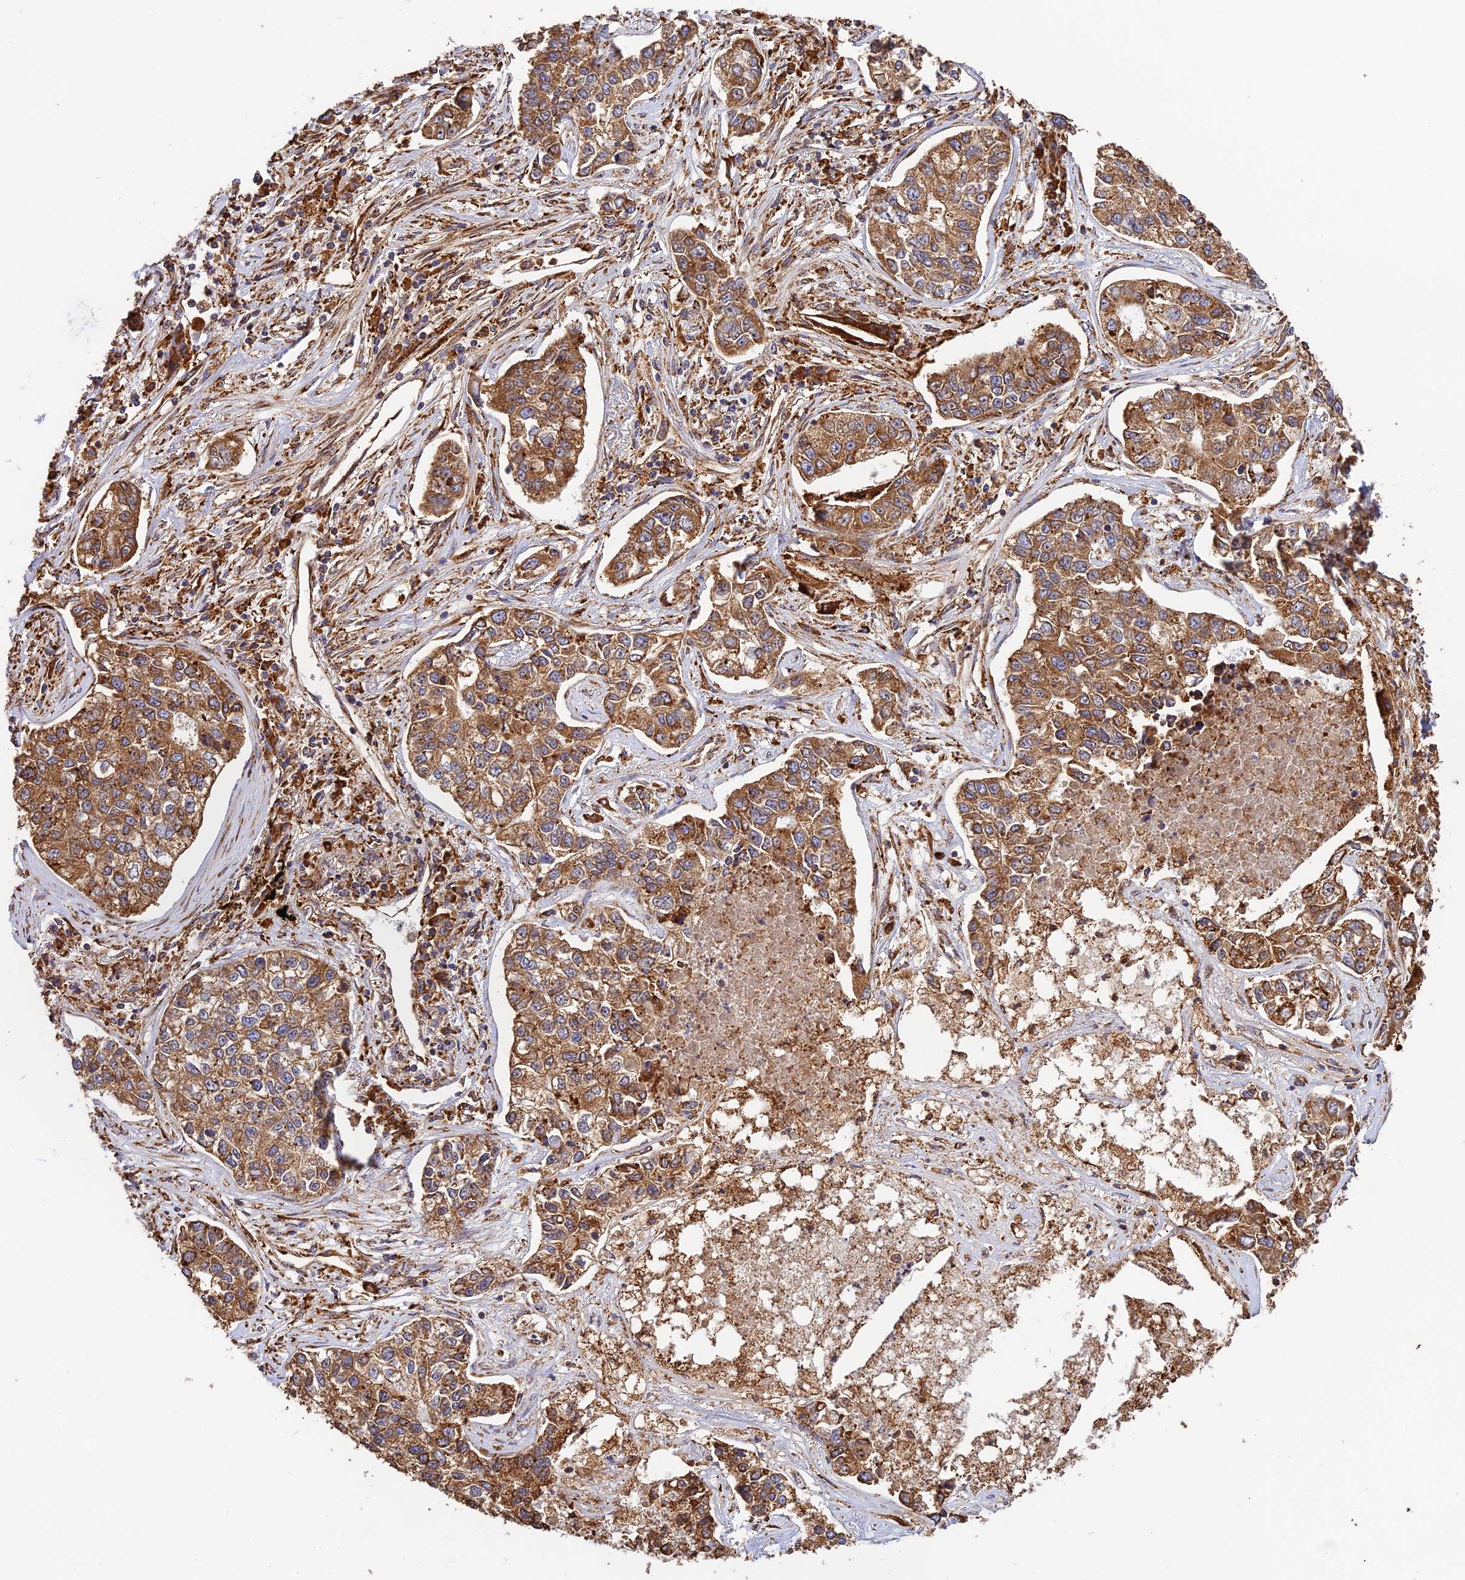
{"staining": {"intensity": "moderate", "quantity": ">75%", "location": "cytoplasmic/membranous"}, "tissue": "lung cancer", "cell_type": "Tumor cells", "image_type": "cancer", "snomed": [{"axis": "morphology", "description": "Adenocarcinoma, NOS"}, {"axis": "topography", "description": "Lung"}], "caption": "Protein positivity by immunohistochemistry shows moderate cytoplasmic/membranous staining in approximately >75% of tumor cells in adenocarcinoma (lung).", "gene": "RPL5", "patient": {"sex": "male", "age": 49}}